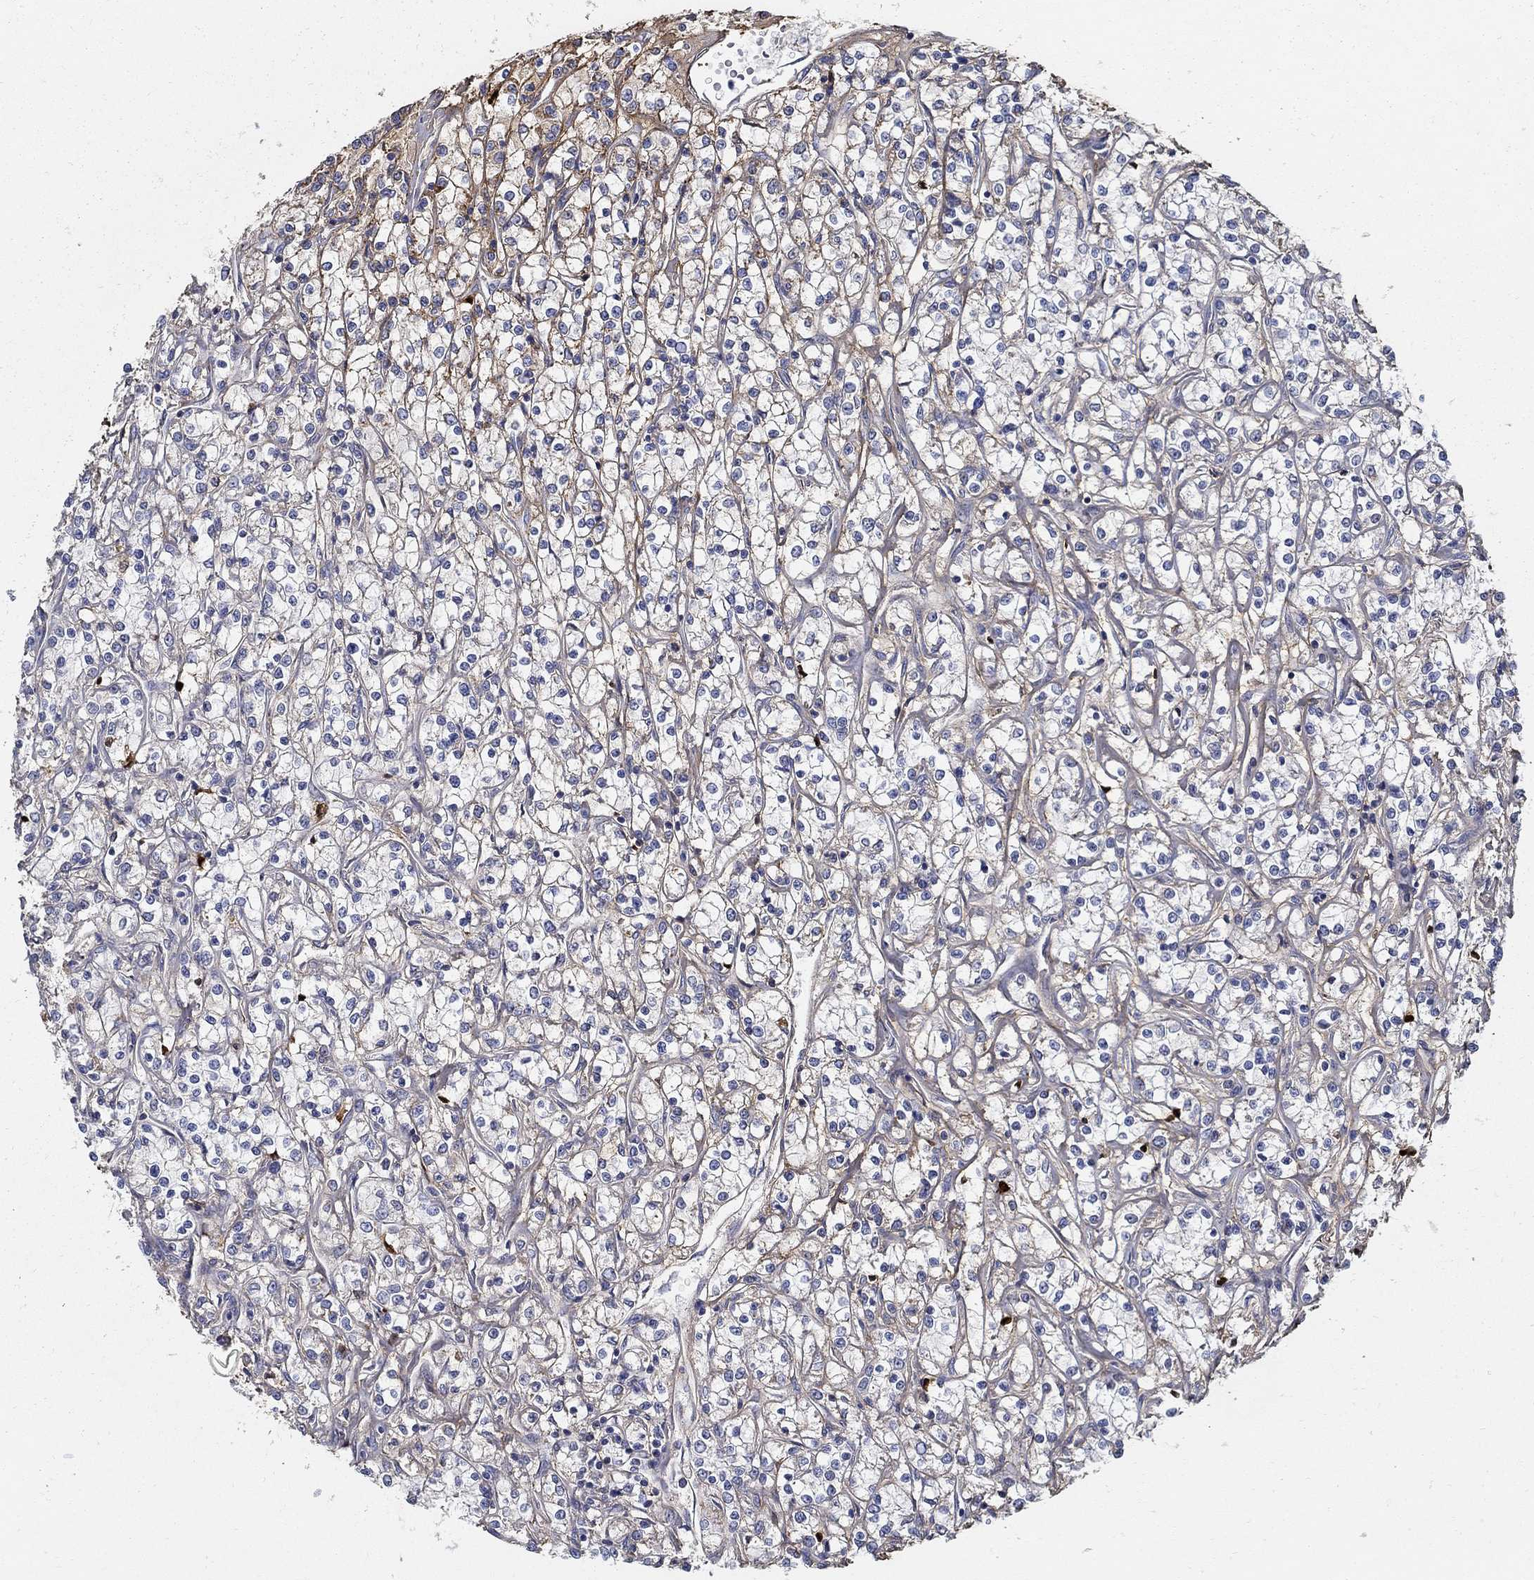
{"staining": {"intensity": "negative", "quantity": "none", "location": "none"}, "tissue": "renal cancer", "cell_type": "Tumor cells", "image_type": "cancer", "snomed": [{"axis": "morphology", "description": "Adenocarcinoma, NOS"}, {"axis": "topography", "description": "Kidney"}], "caption": "Tumor cells are negative for brown protein staining in renal adenocarcinoma.", "gene": "TGFBI", "patient": {"sex": "female", "age": 59}}